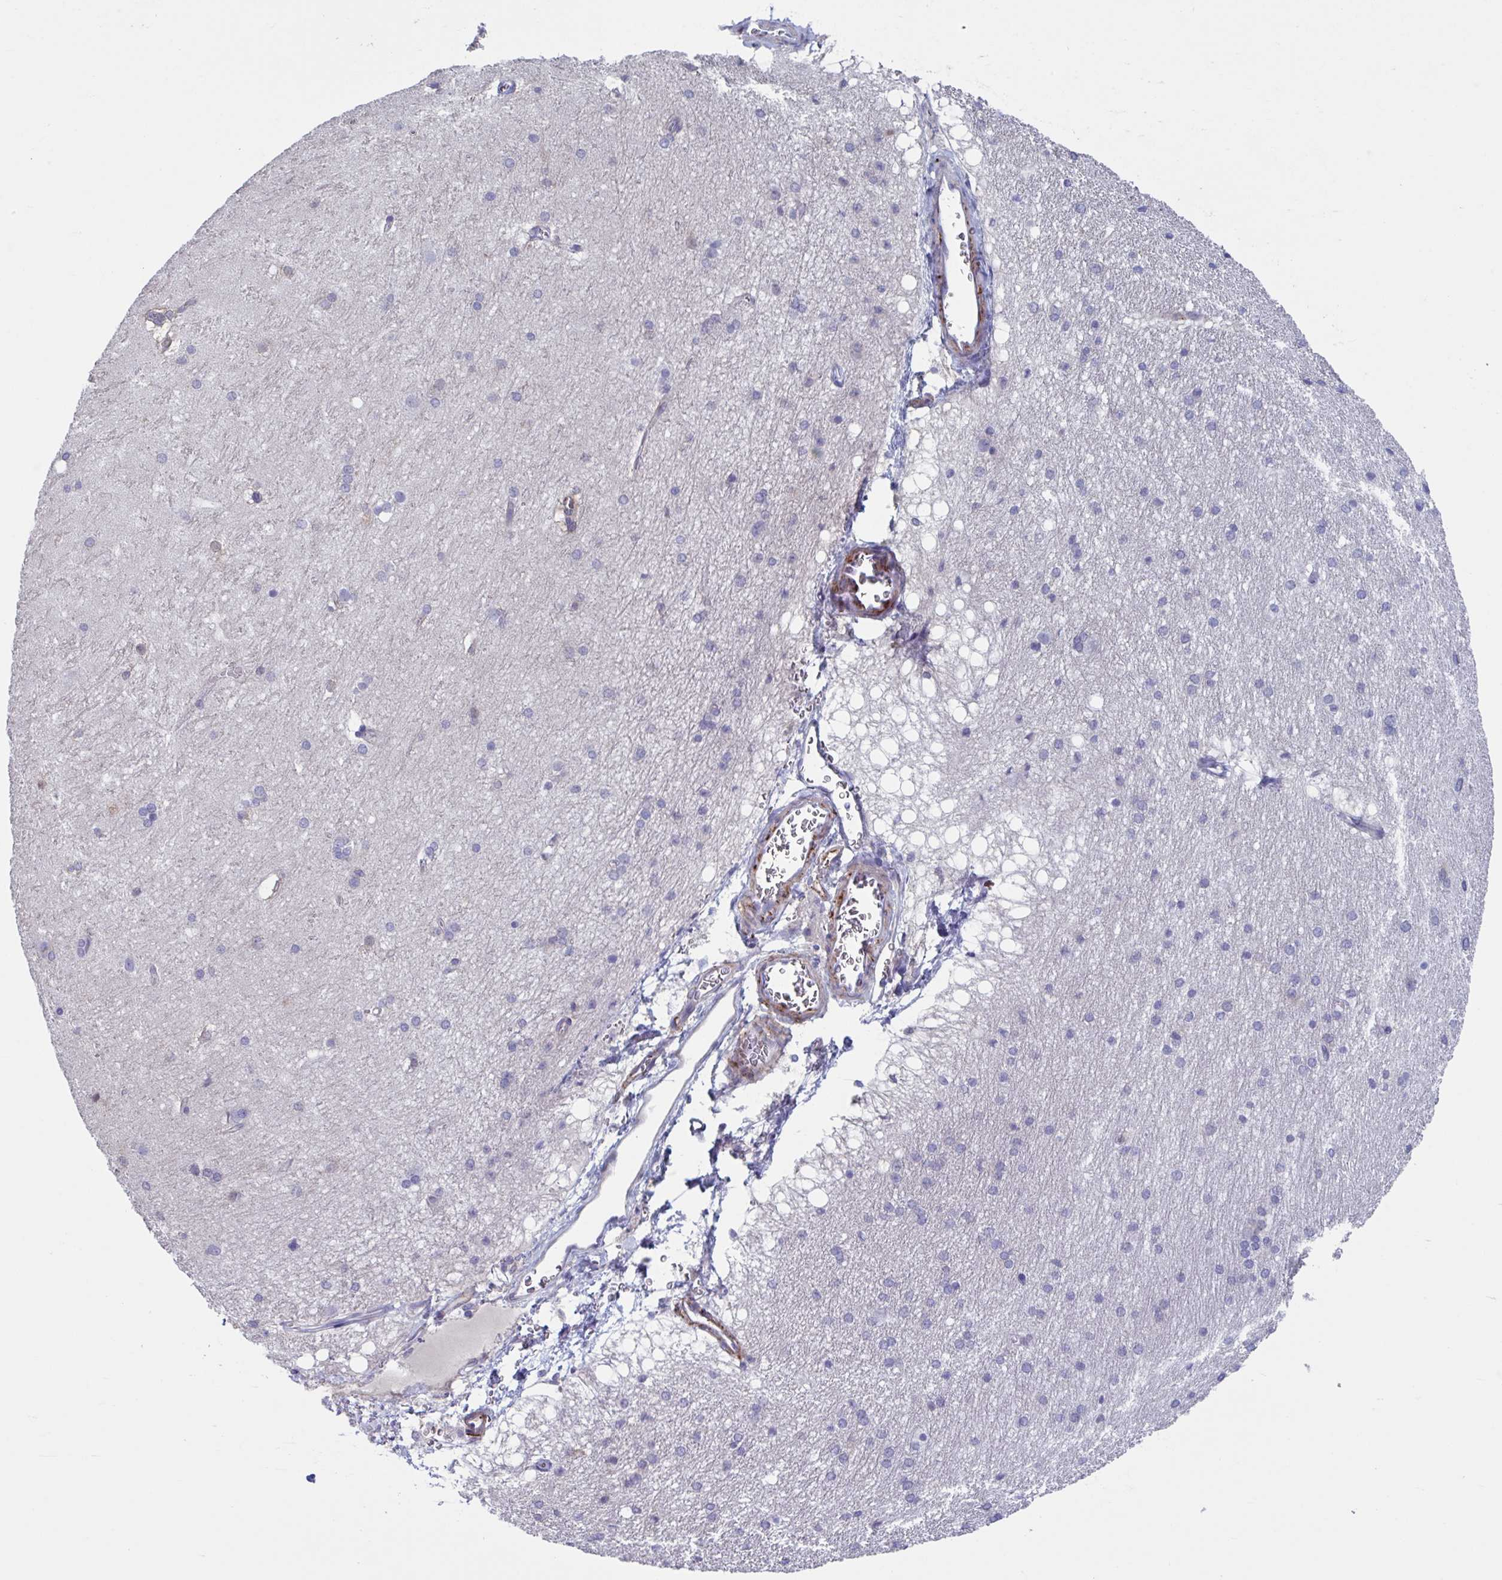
{"staining": {"intensity": "negative", "quantity": "none", "location": "none"}, "tissue": "hippocampus", "cell_type": "Glial cells", "image_type": "normal", "snomed": [{"axis": "morphology", "description": "Normal tissue, NOS"}, {"axis": "topography", "description": "Cerebral cortex"}, {"axis": "topography", "description": "Hippocampus"}], "caption": "This is an IHC histopathology image of unremarkable human hippocampus. There is no positivity in glial cells.", "gene": "LPIN3", "patient": {"sex": "female", "age": 19}}